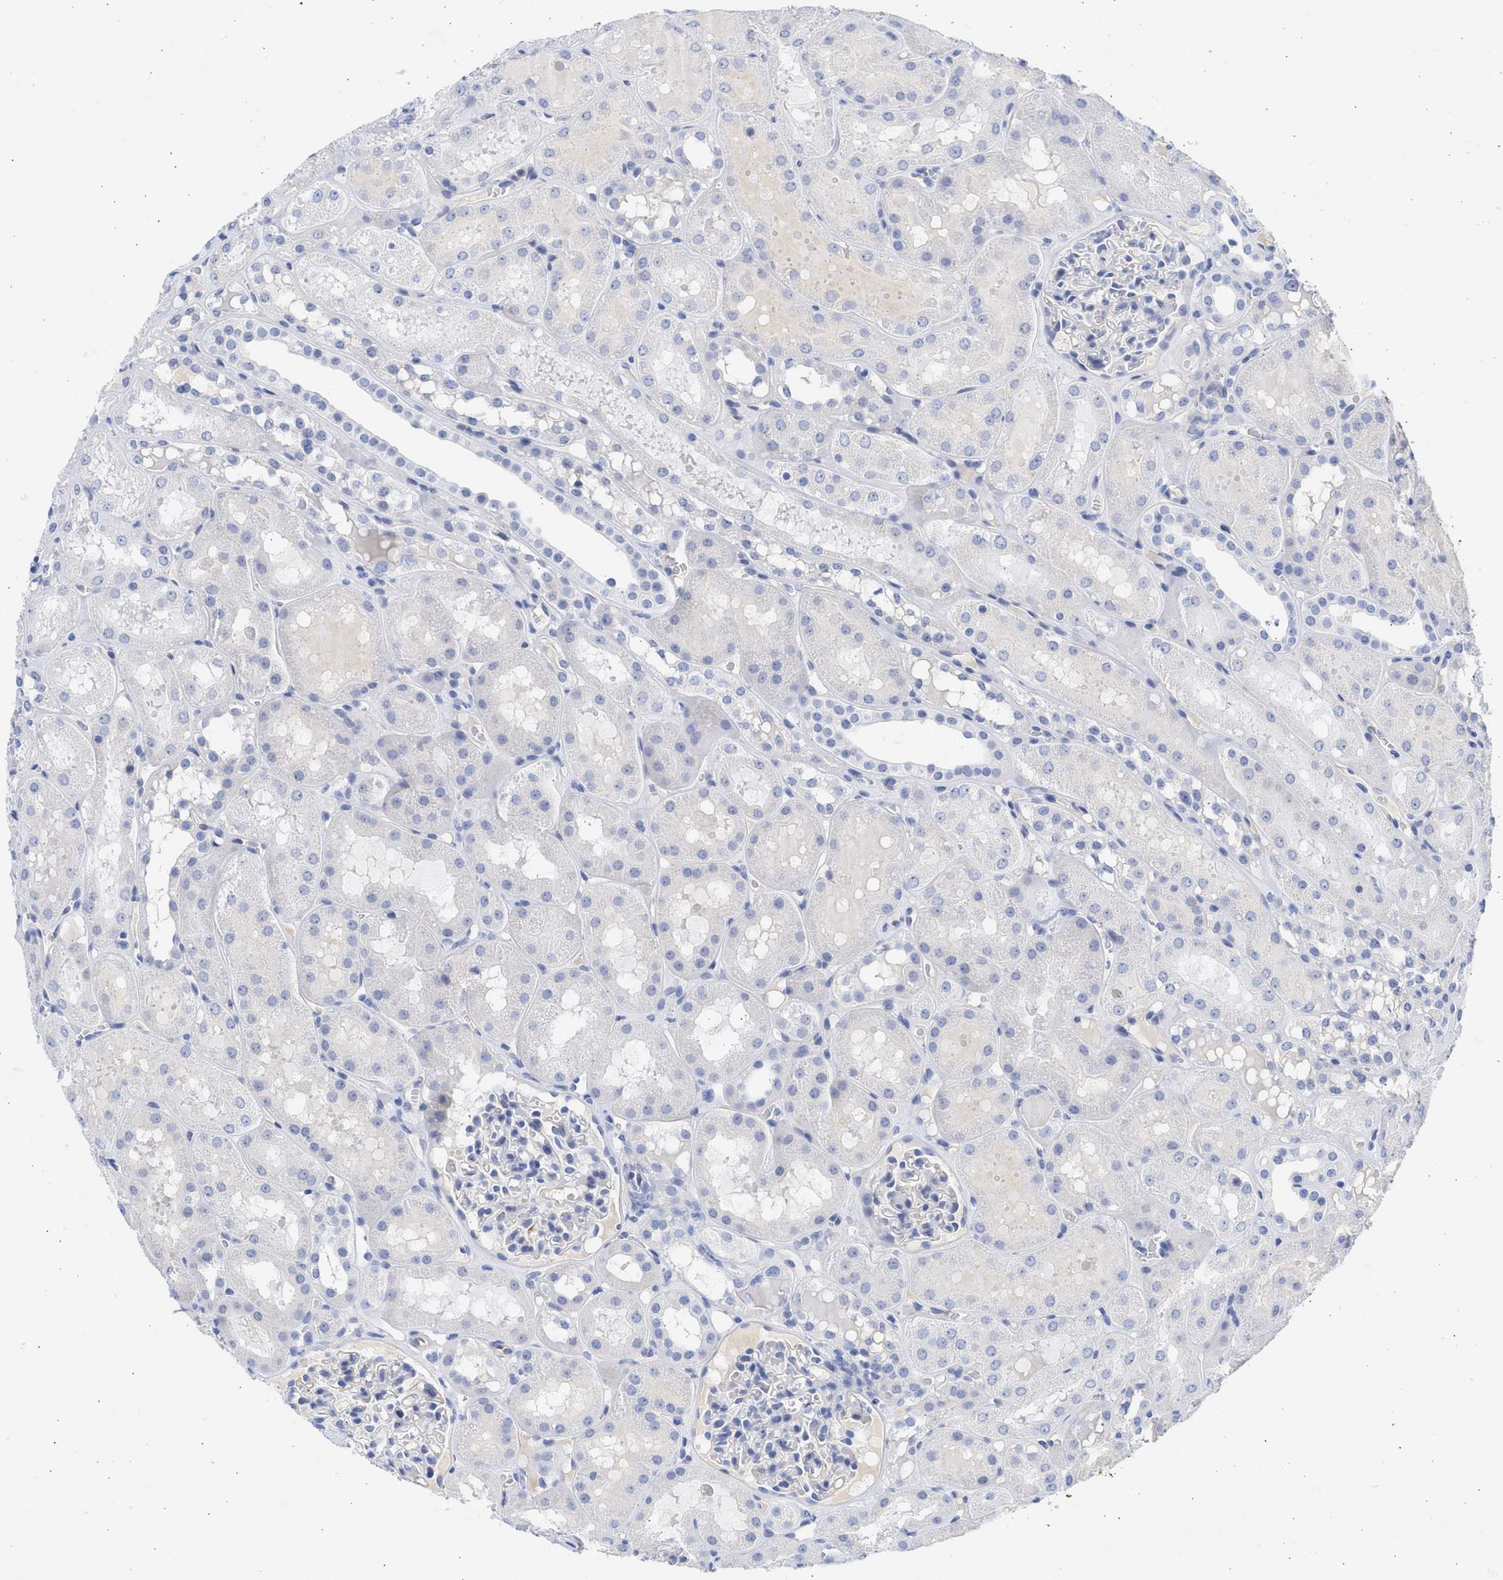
{"staining": {"intensity": "negative", "quantity": "none", "location": "none"}, "tissue": "kidney", "cell_type": "Cells in glomeruli", "image_type": "normal", "snomed": [{"axis": "morphology", "description": "Normal tissue, NOS"}, {"axis": "topography", "description": "Kidney"}, {"axis": "topography", "description": "Urinary bladder"}], "caption": "Kidney was stained to show a protein in brown. There is no significant positivity in cells in glomeruli. The staining is performed using DAB brown chromogen with nuclei counter-stained in using hematoxylin.", "gene": "SPATA3", "patient": {"sex": "male", "age": 16}}